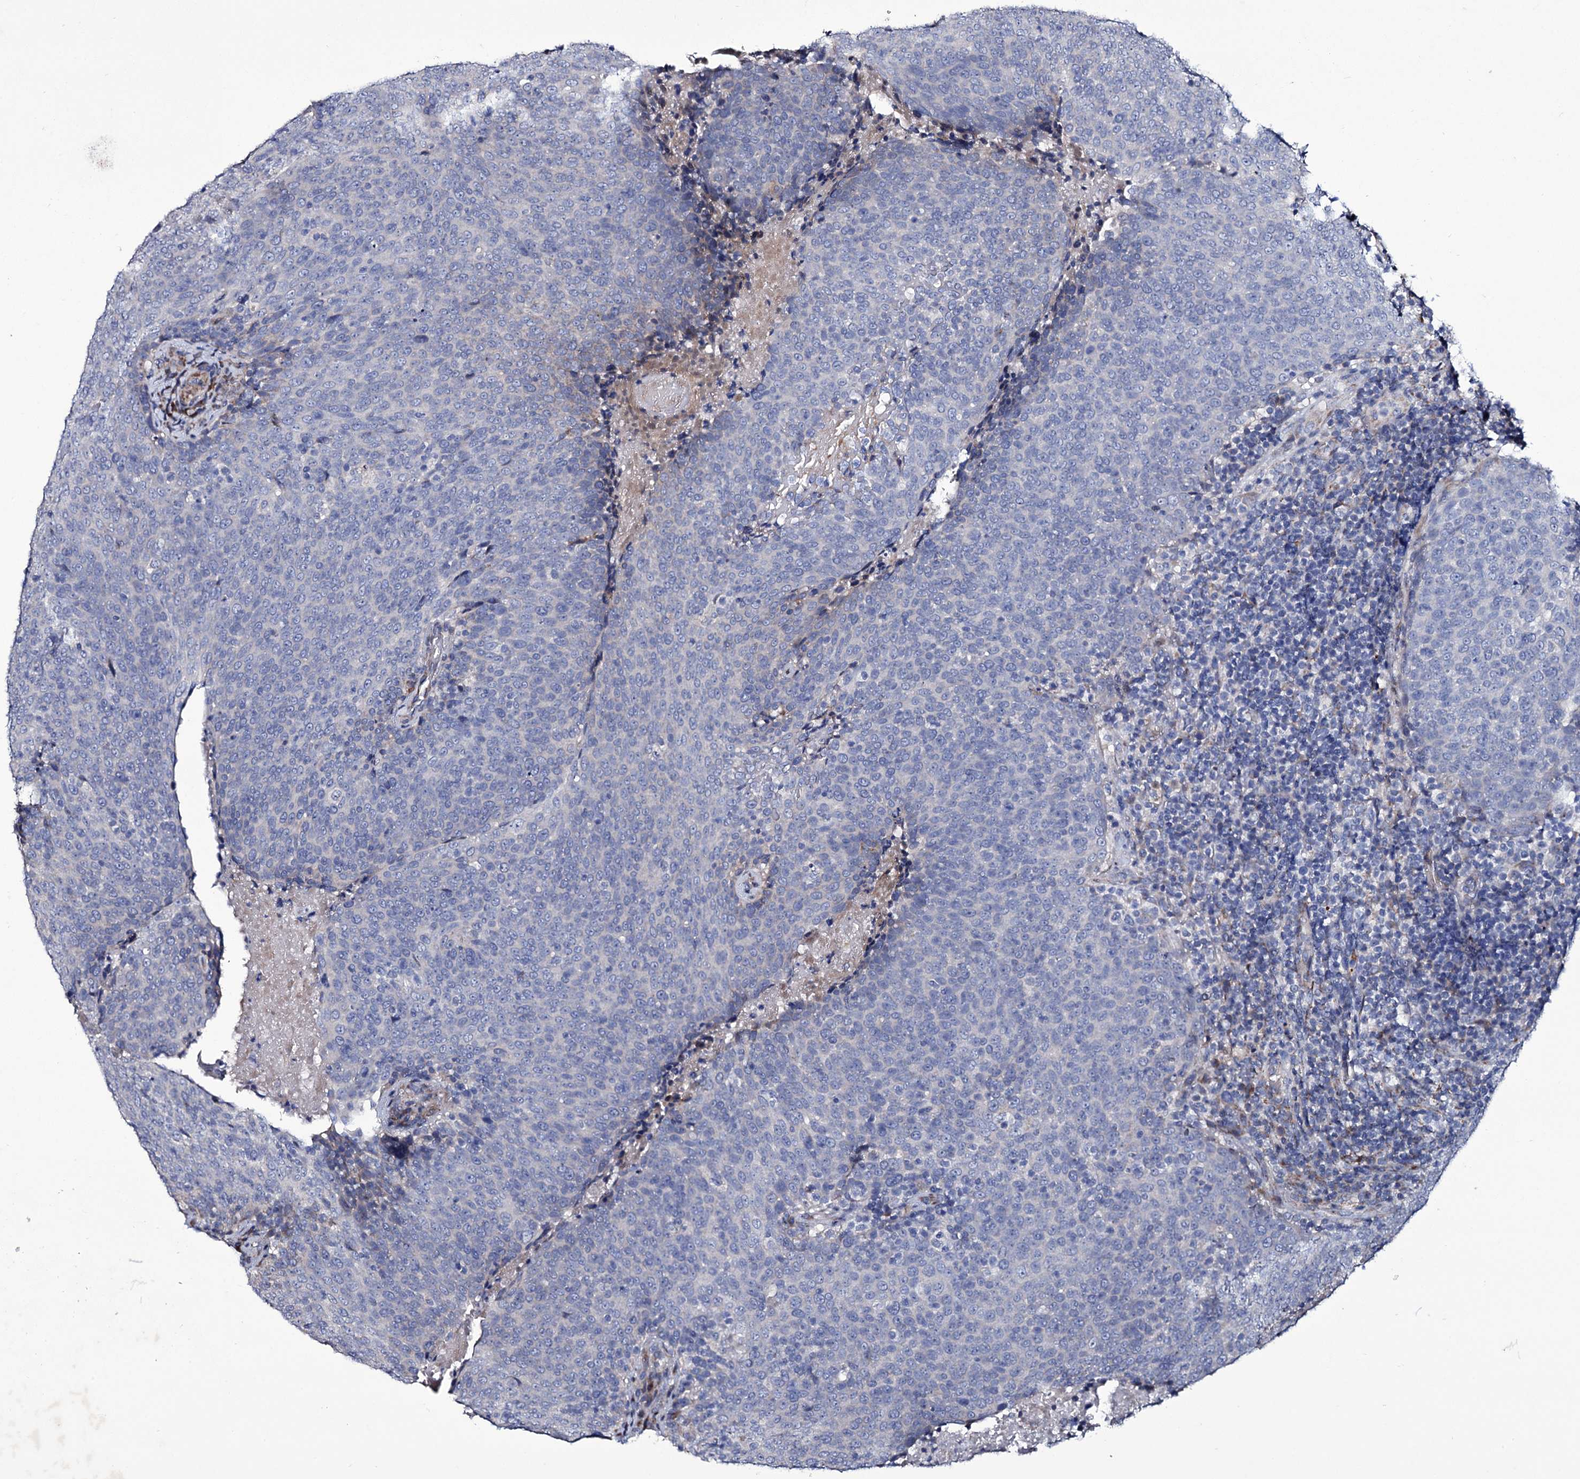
{"staining": {"intensity": "negative", "quantity": "none", "location": "none"}, "tissue": "head and neck cancer", "cell_type": "Tumor cells", "image_type": "cancer", "snomed": [{"axis": "morphology", "description": "Squamous cell carcinoma, NOS"}, {"axis": "morphology", "description": "Squamous cell carcinoma, metastatic, NOS"}, {"axis": "topography", "description": "Lymph node"}, {"axis": "topography", "description": "Head-Neck"}], "caption": "The micrograph exhibits no staining of tumor cells in head and neck squamous cell carcinoma.", "gene": "TUBGCP5", "patient": {"sex": "male", "age": 62}}